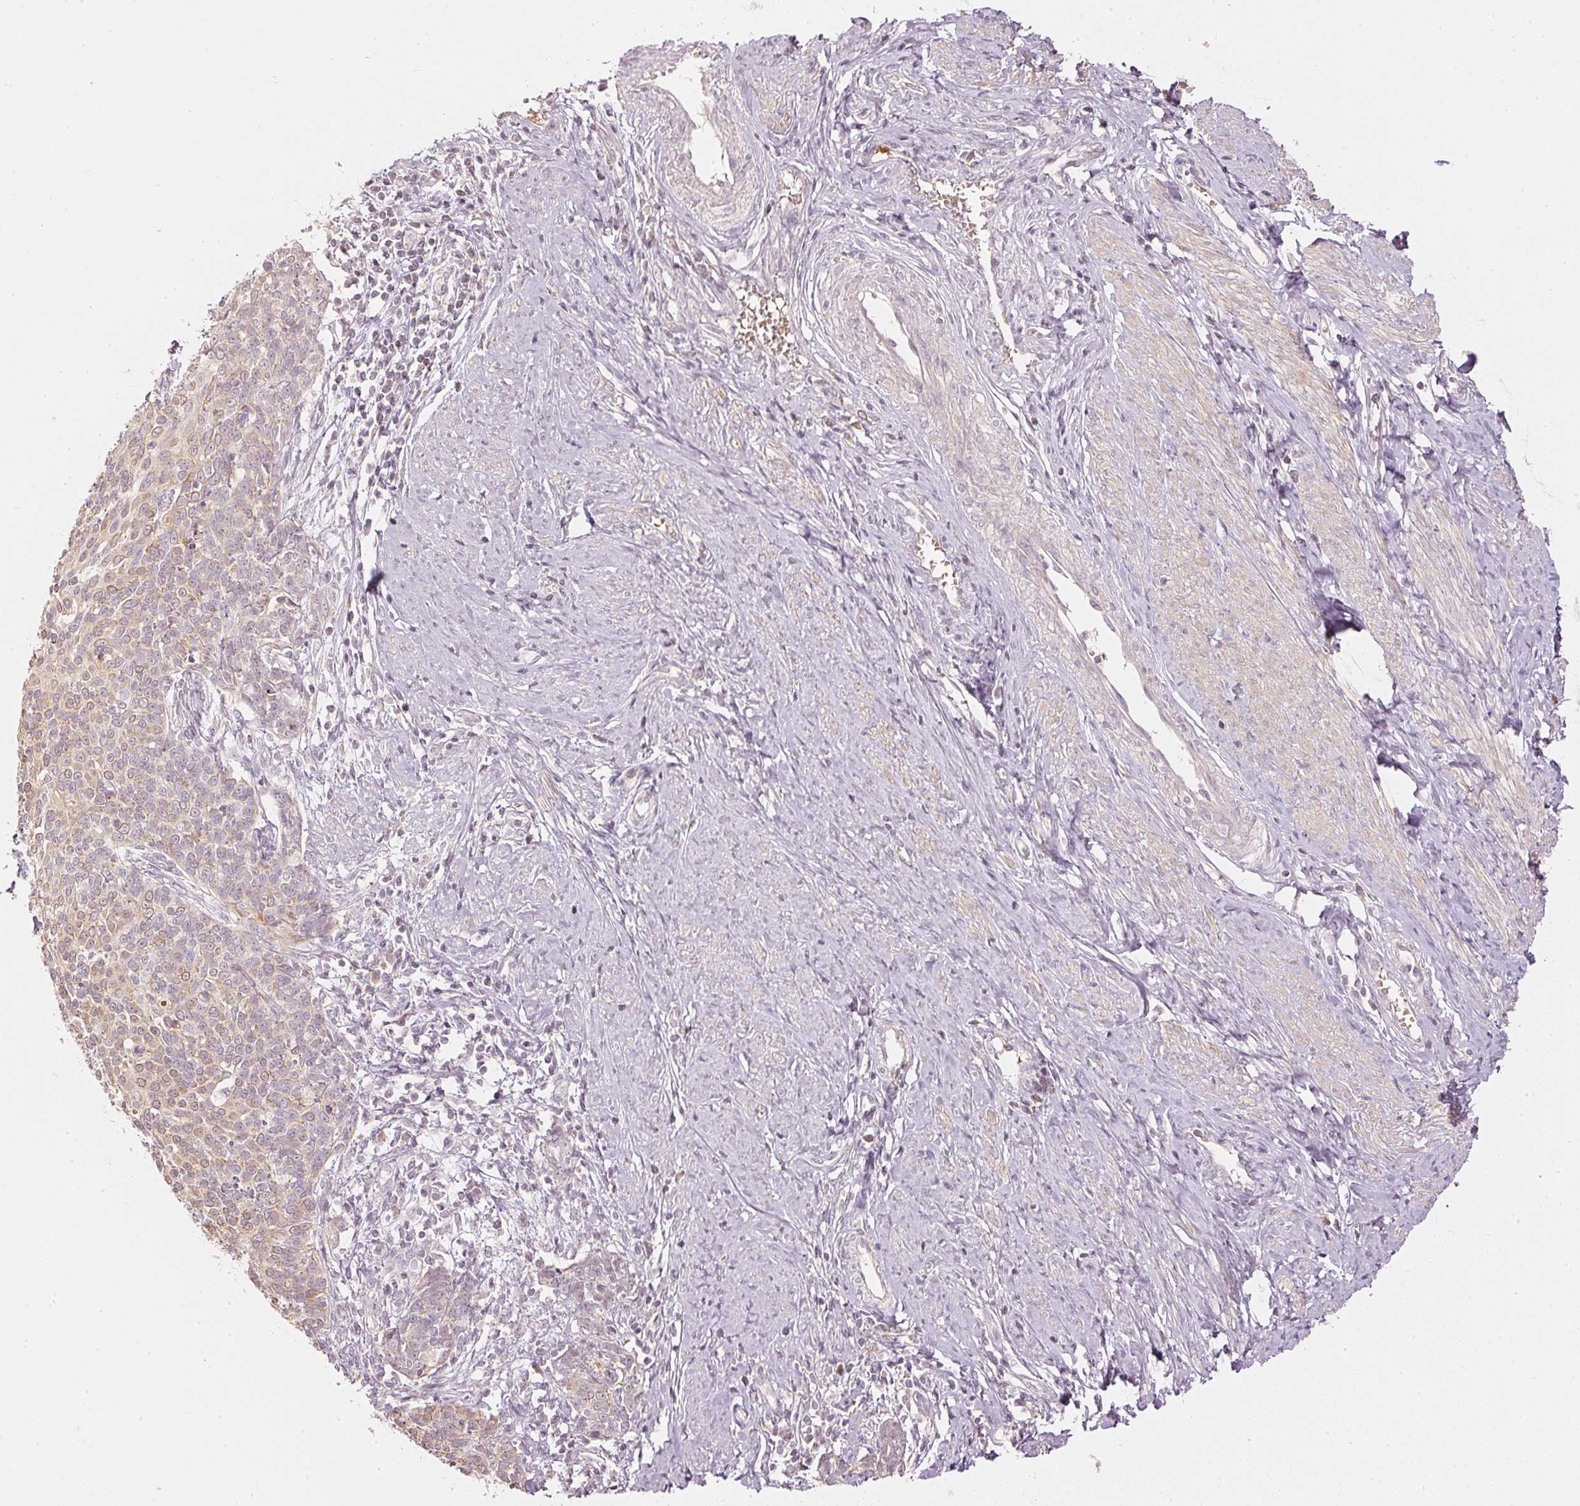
{"staining": {"intensity": "moderate", "quantity": ">75%", "location": "cytoplasmic/membranous"}, "tissue": "cervical cancer", "cell_type": "Tumor cells", "image_type": "cancer", "snomed": [{"axis": "morphology", "description": "Squamous cell carcinoma, NOS"}, {"axis": "topography", "description": "Cervix"}], "caption": "Approximately >75% of tumor cells in cervical cancer display moderate cytoplasmic/membranous protein positivity as visualized by brown immunohistochemical staining.", "gene": "GZMA", "patient": {"sex": "female", "age": 39}}